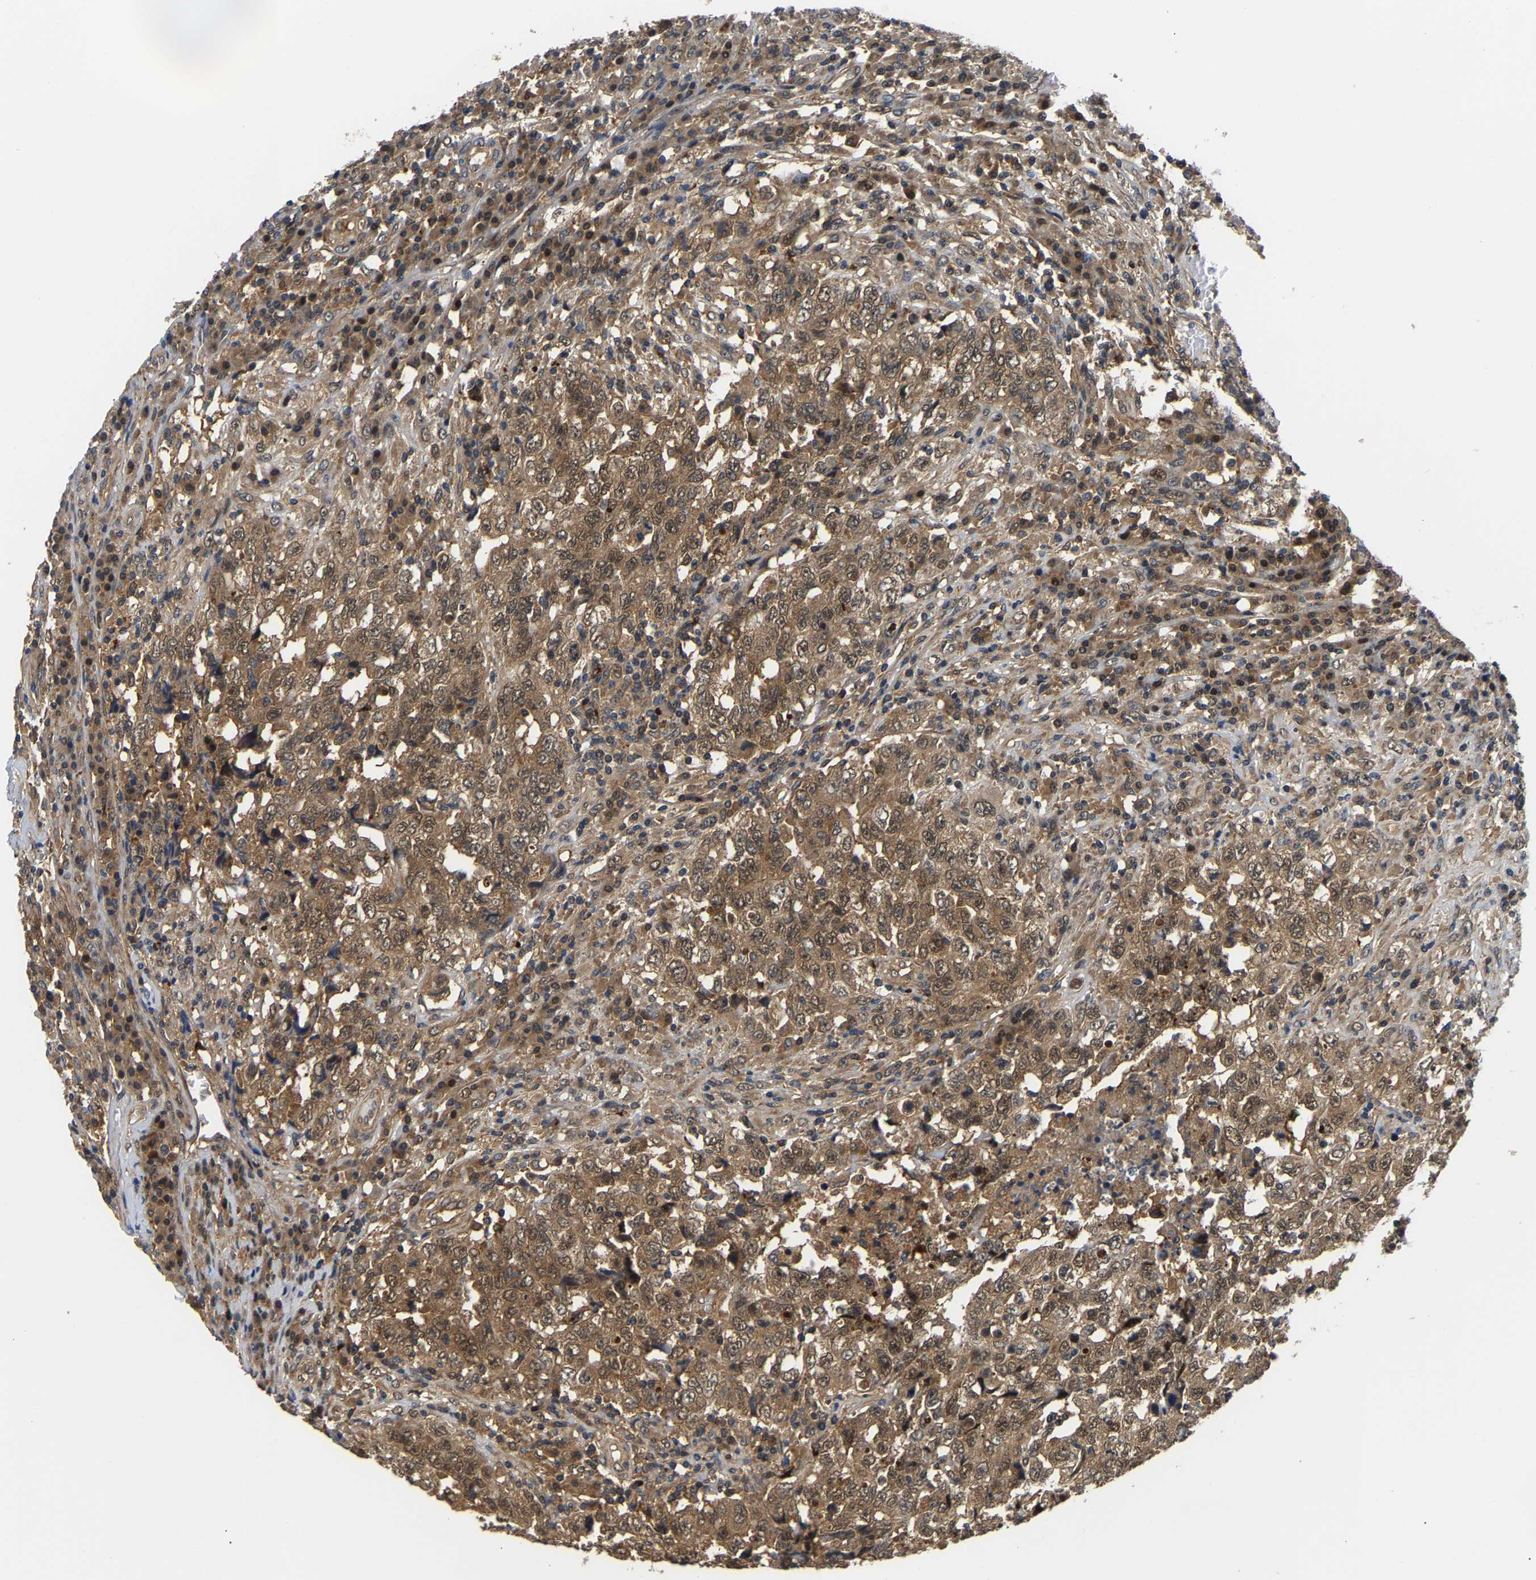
{"staining": {"intensity": "moderate", "quantity": ">75%", "location": "cytoplasmic/membranous,nuclear"}, "tissue": "testis cancer", "cell_type": "Tumor cells", "image_type": "cancer", "snomed": [{"axis": "morphology", "description": "Necrosis, NOS"}, {"axis": "morphology", "description": "Carcinoma, Embryonal, NOS"}, {"axis": "topography", "description": "Testis"}], "caption": "Brown immunohistochemical staining in human testis embryonal carcinoma exhibits moderate cytoplasmic/membranous and nuclear positivity in about >75% of tumor cells.", "gene": "LARP6", "patient": {"sex": "male", "age": 19}}